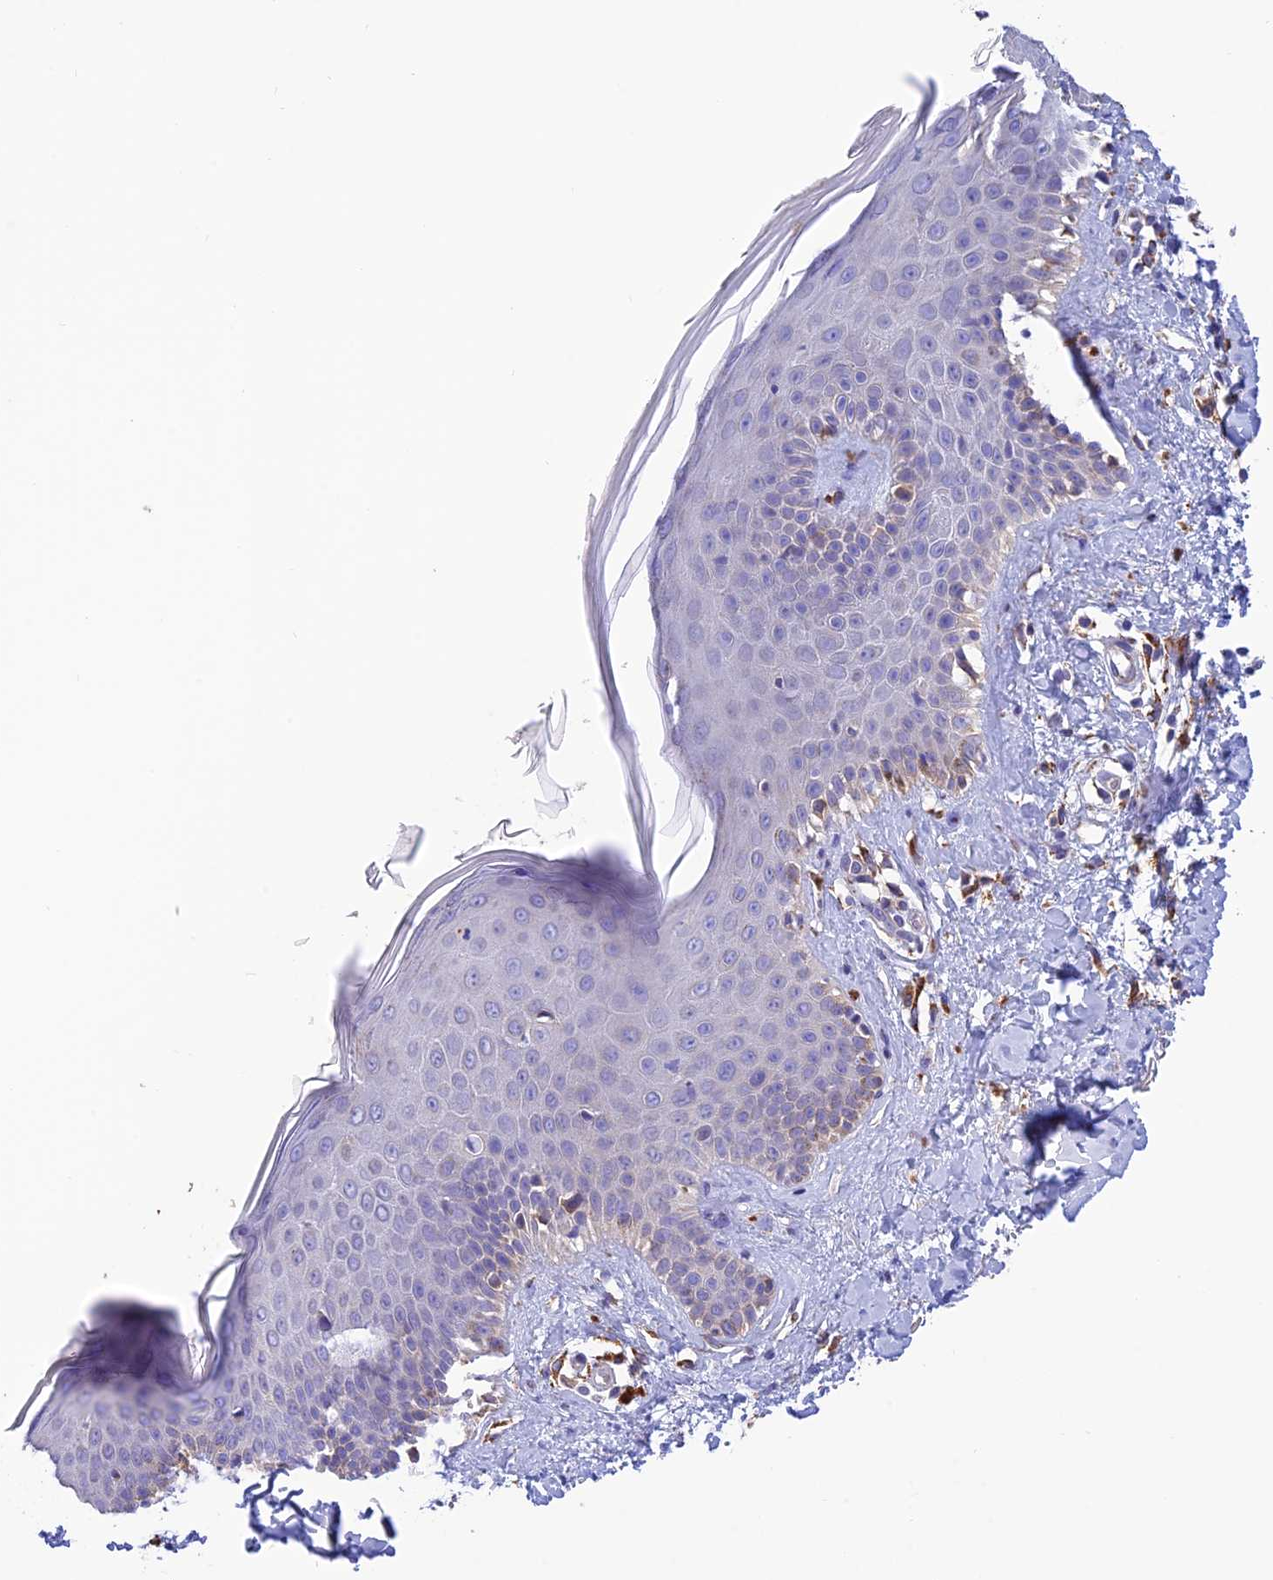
{"staining": {"intensity": "moderate", "quantity": ">75%", "location": "cytoplasmic/membranous"}, "tissue": "skin", "cell_type": "Fibroblasts", "image_type": "normal", "snomed": [{"axis": "morphology", "description": "Normal tissue, NOS"}, {"axis": "topography", "description": "Skin"}], "caption": "Immunohistochemical staining of unremarkable human skin shows medium levels of moderate cytoplasmic/membranous positivity in approximately >75% of fibroblasts.", "gene": "ENSG00000255439", "patient": {"sex": "female", "age": 58}}